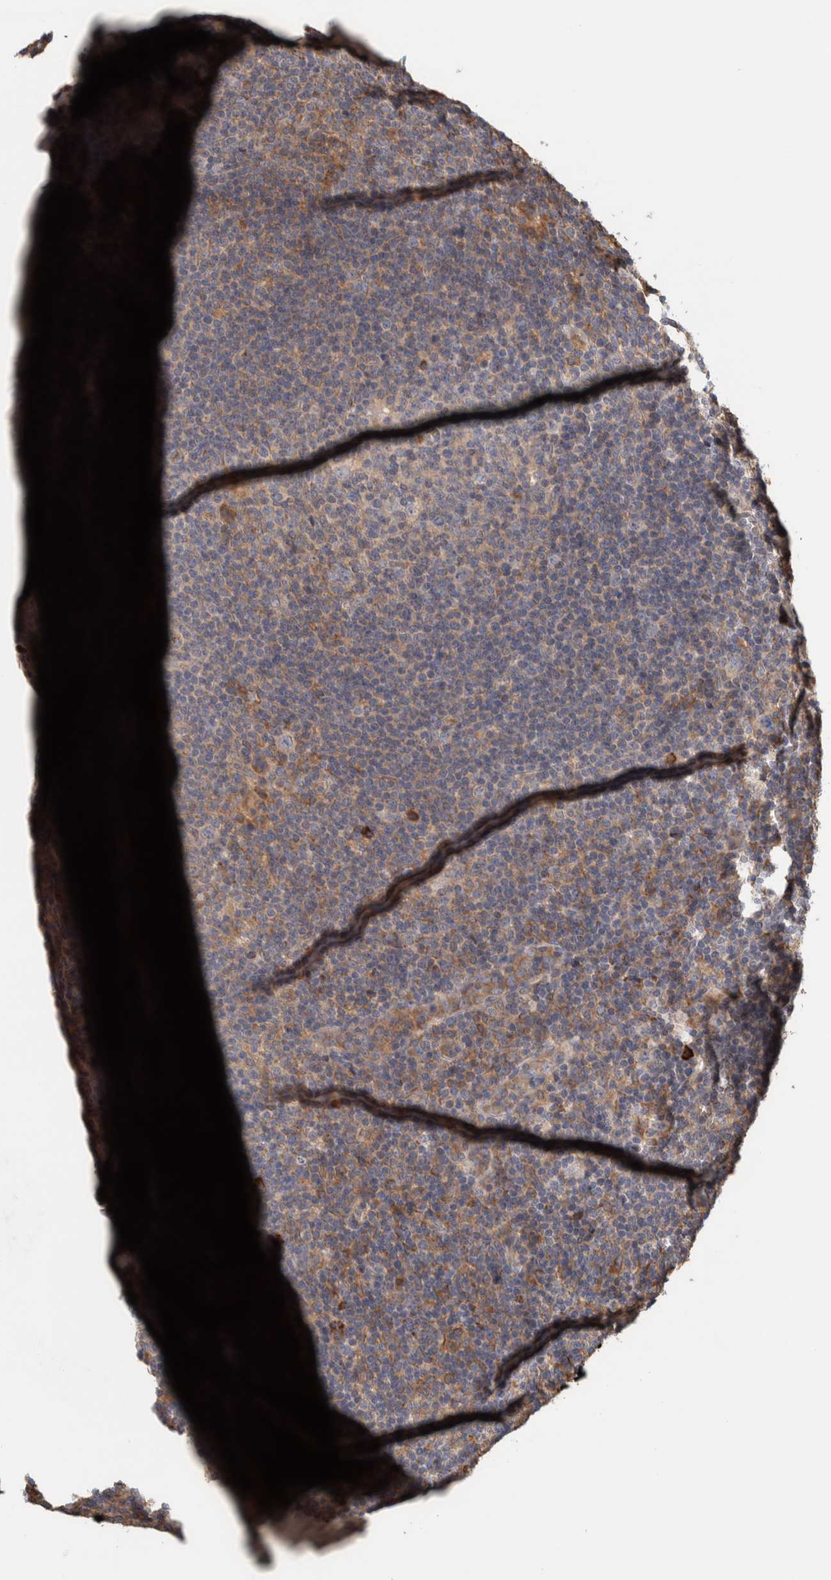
{"staining": {"intensity": "weak", "quantity": "<25%", "location": "cytoplasmic/membranous"}, "tissue": "lymphoma", "cell_type": "Tumor cells", "image_type": "cancer", "snomed": [{"axis": "morphology", "description": "Hodgkin's disease, NOS"}, {"axis": "topography", "description": "Lymph node"}], "caption": "High magnification brightfield microscopy of lymphoma stained with DAB (brown) and counterstained with hematoxylin (blue): tumor cells show no significant expression.", "gene": "PLA2G3", "patient": {"sex": "female", "age": 57}}